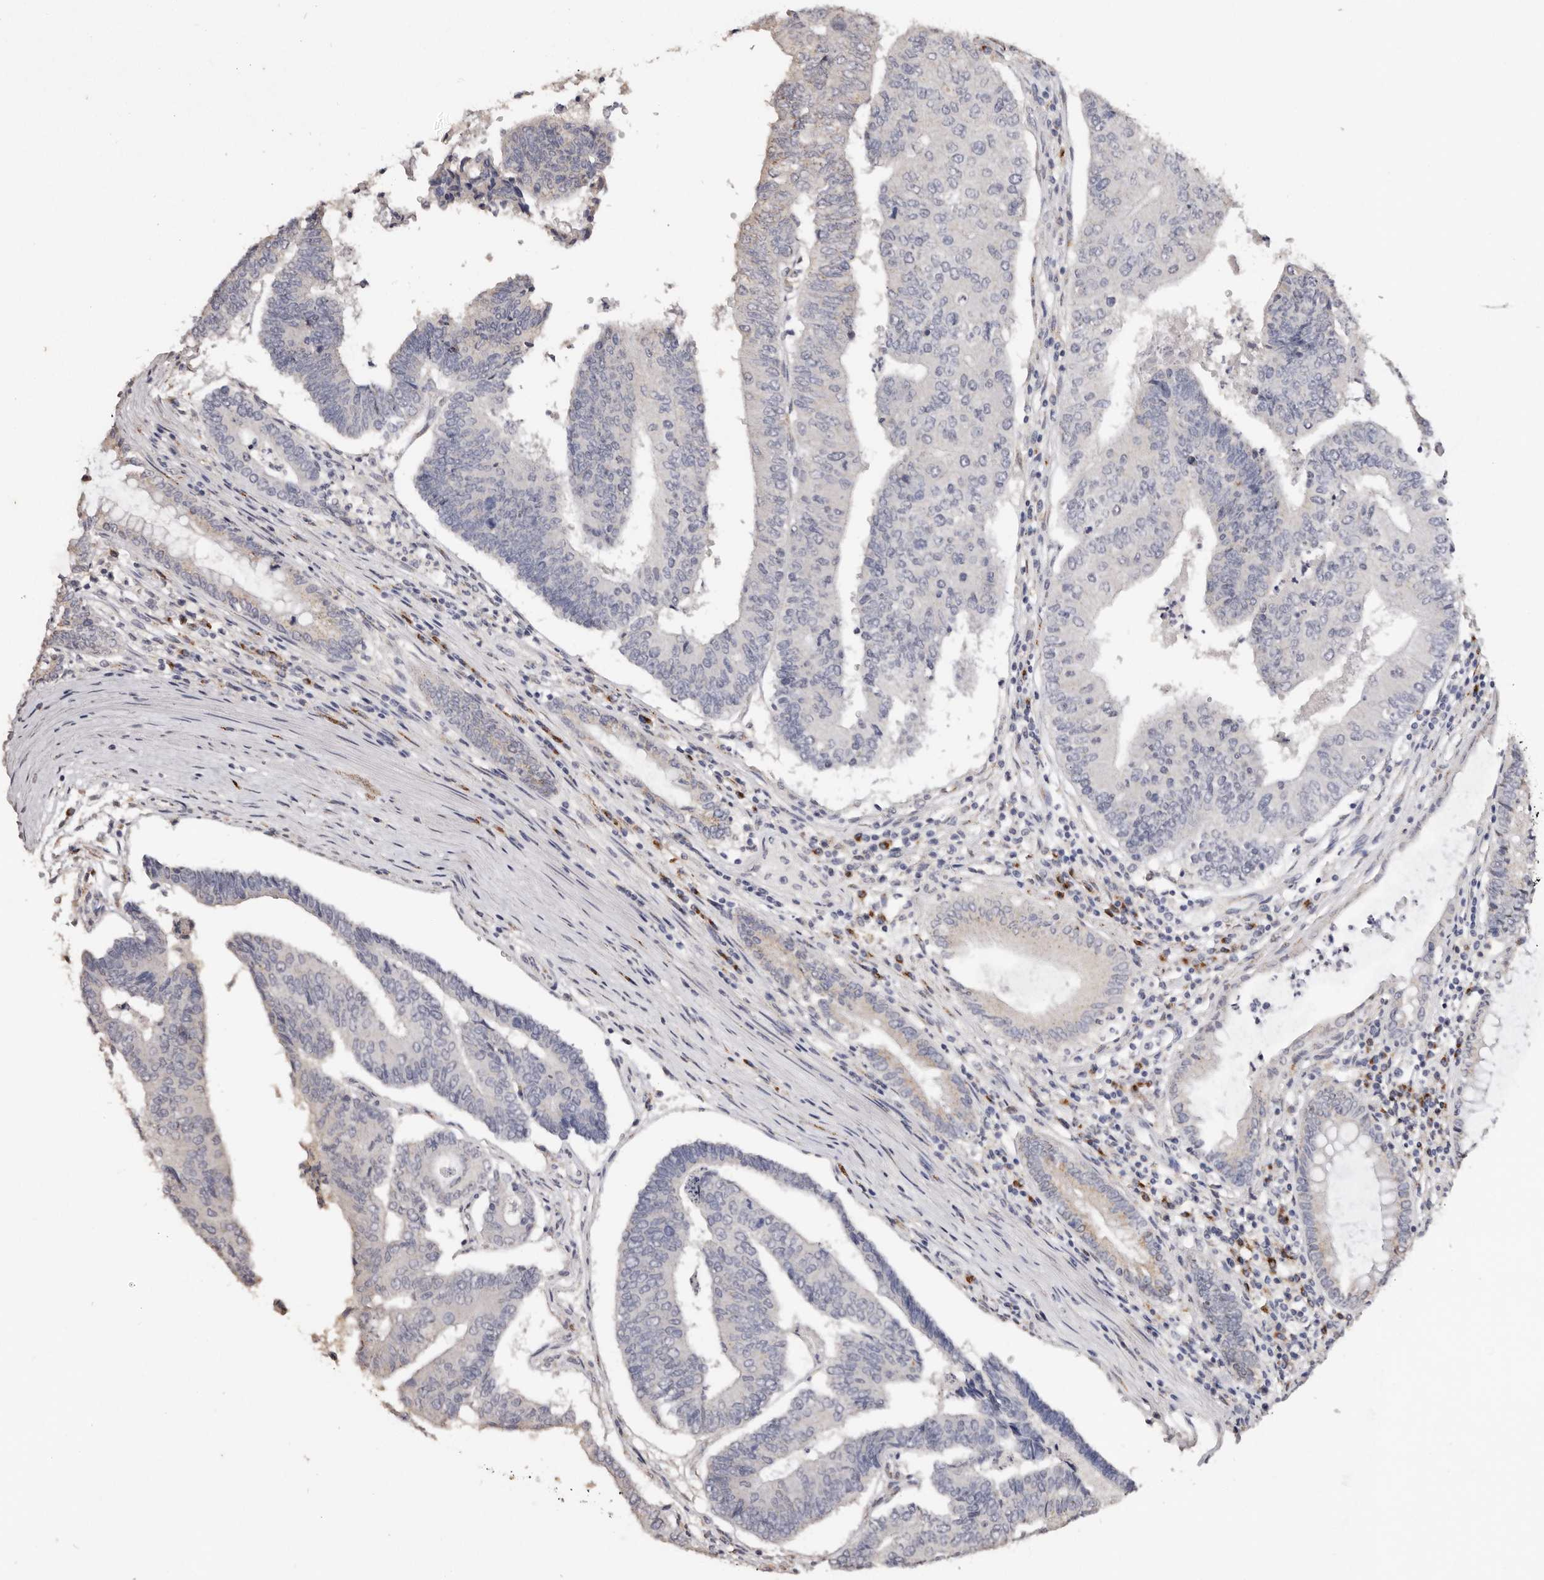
{"staining": {"intensity": "negative", "quantity": "none", "location": "none"}, "tissue": "colorectal cancer", "cell_type": "Tumor cells", "image_type": "cancer", "snomed": [{"axis": "morphology", "description": "Adenocarcinoma, NOS"}, {"axis": "topography", "description": "Colon"}], "caption": "Immunohistochemistry micrograph of neoplastic tissue: human colorectal cancer stained with DAB exhibits no significant protein positivity in tumor cells.", "gene": "LGALS7B", "patient": {"sex": "female", "age": 67}}